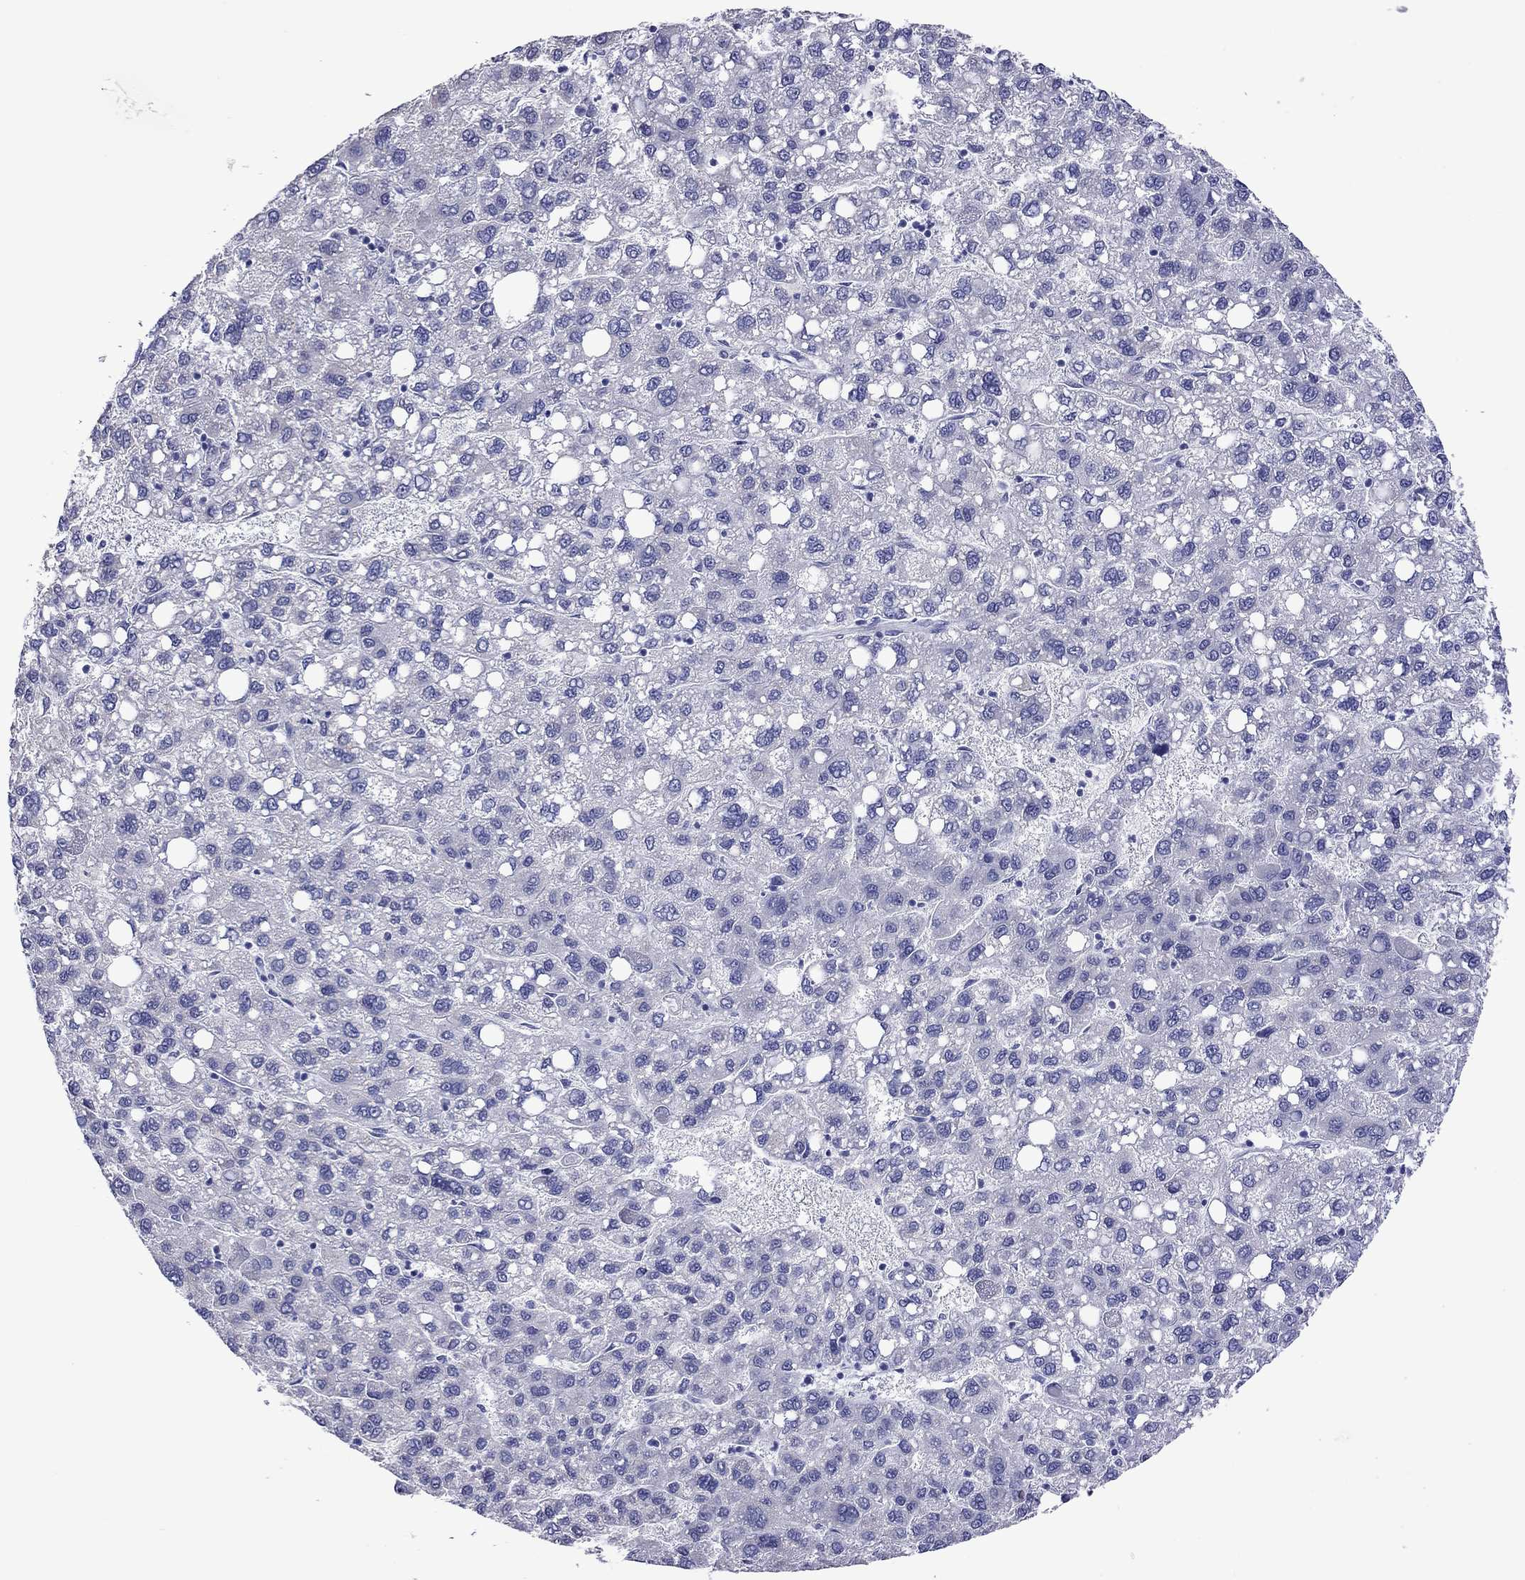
{"staining": {"intensity": "negative", "quantity": "none", "location": "none"}, "tissue": "liver cancer", "cell_type": "Tumor cells", "image_type": "cancer", "snomed": [{"axis": "morphology", "description": "Carcinoma, Hepatocellular, NOS"}, {"axis": "topography", "description": "Liver"}], "caption": "Immunohistochemistry (IHC) photomicrograph of liver hepatocellular carcinoma stained for a protein (brown), which reveals no positivity in tumor cells.", "gene": "KIAA2012", "patient": {"sex": "female", "age": 82}}